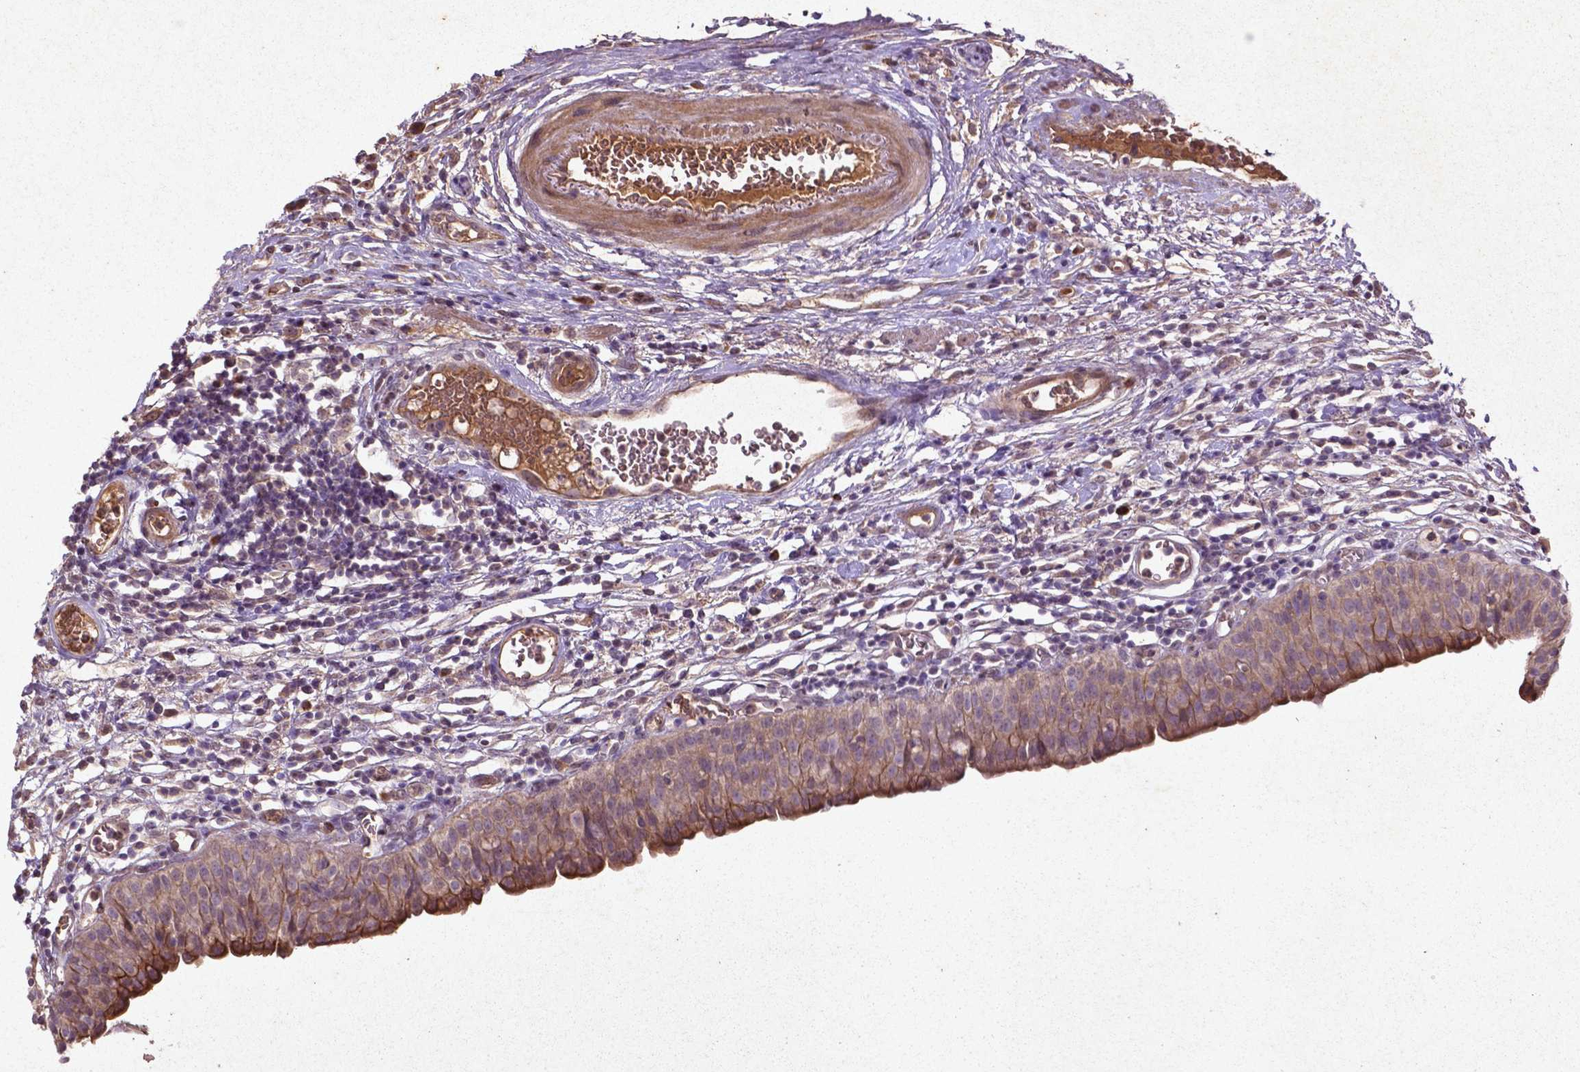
{"staining": {"intensity": "moderate", "quantity": ">75%", "location": "cytoplasmic/membranous"}, "tissue": "urinary bladder", "cell_type": "Urothelial cells", "image_type": "normal", "snomed": [{"axis": "morphology", "description": "Normal tissue, NOS"}, {"axis": "morphology", "description": "Inflammation, NOS"}, {"axis": "topography", "description": "Urinary bladder"}], "caption": "Protein expression analysis of normal human urinary bladder reveals moderate cytoplasmic/membranous staining in approximately >75% of urothelial cells. (IHC, brightfield microscopy, high magnification).", "gene": "COQ2", "patient": {"sex": "male", "age": 57}}